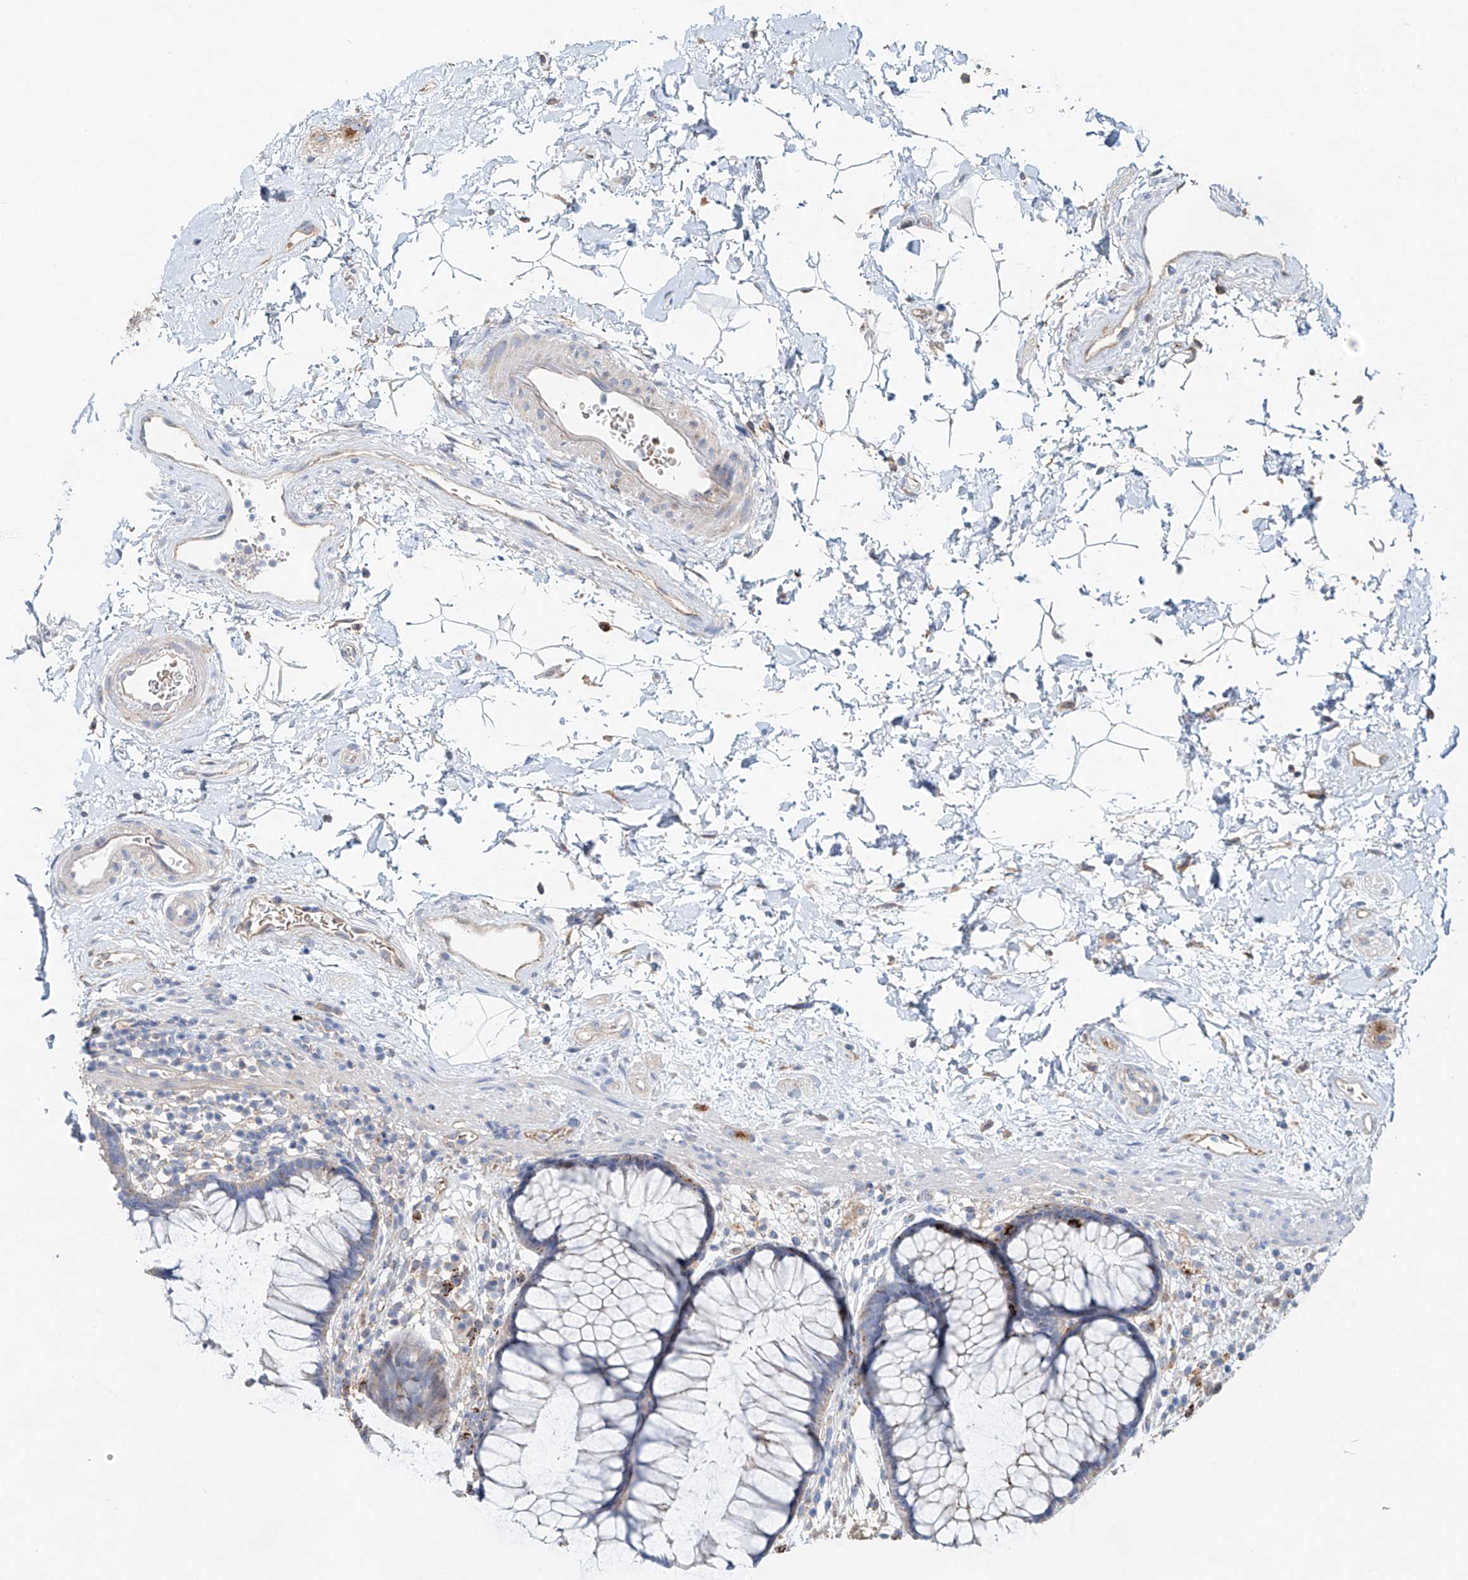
{"staining": {"intensity": "strong", "quantity": "<25%", "location": "cytoplasmic/membranous"}, "tissue": "rectum", "cell_type": "Glandular cells", "image_type": "normal", "snomed": [{"axis": "morphology", "description": "Normal tissue, NOS"}, {"axis": "topography", "description": "Rectum"}], "caption": "Strong cytoplasmic/membranous expression is identified in about <25% of glandular cells in benign rectum. The staining is performed using DAB brown chromogen to label protein expression. The nuclei are counter-stained blue using hematoxylin.", "gene": "TRIM47", "patient": {"sex": "male", "age": 51}}